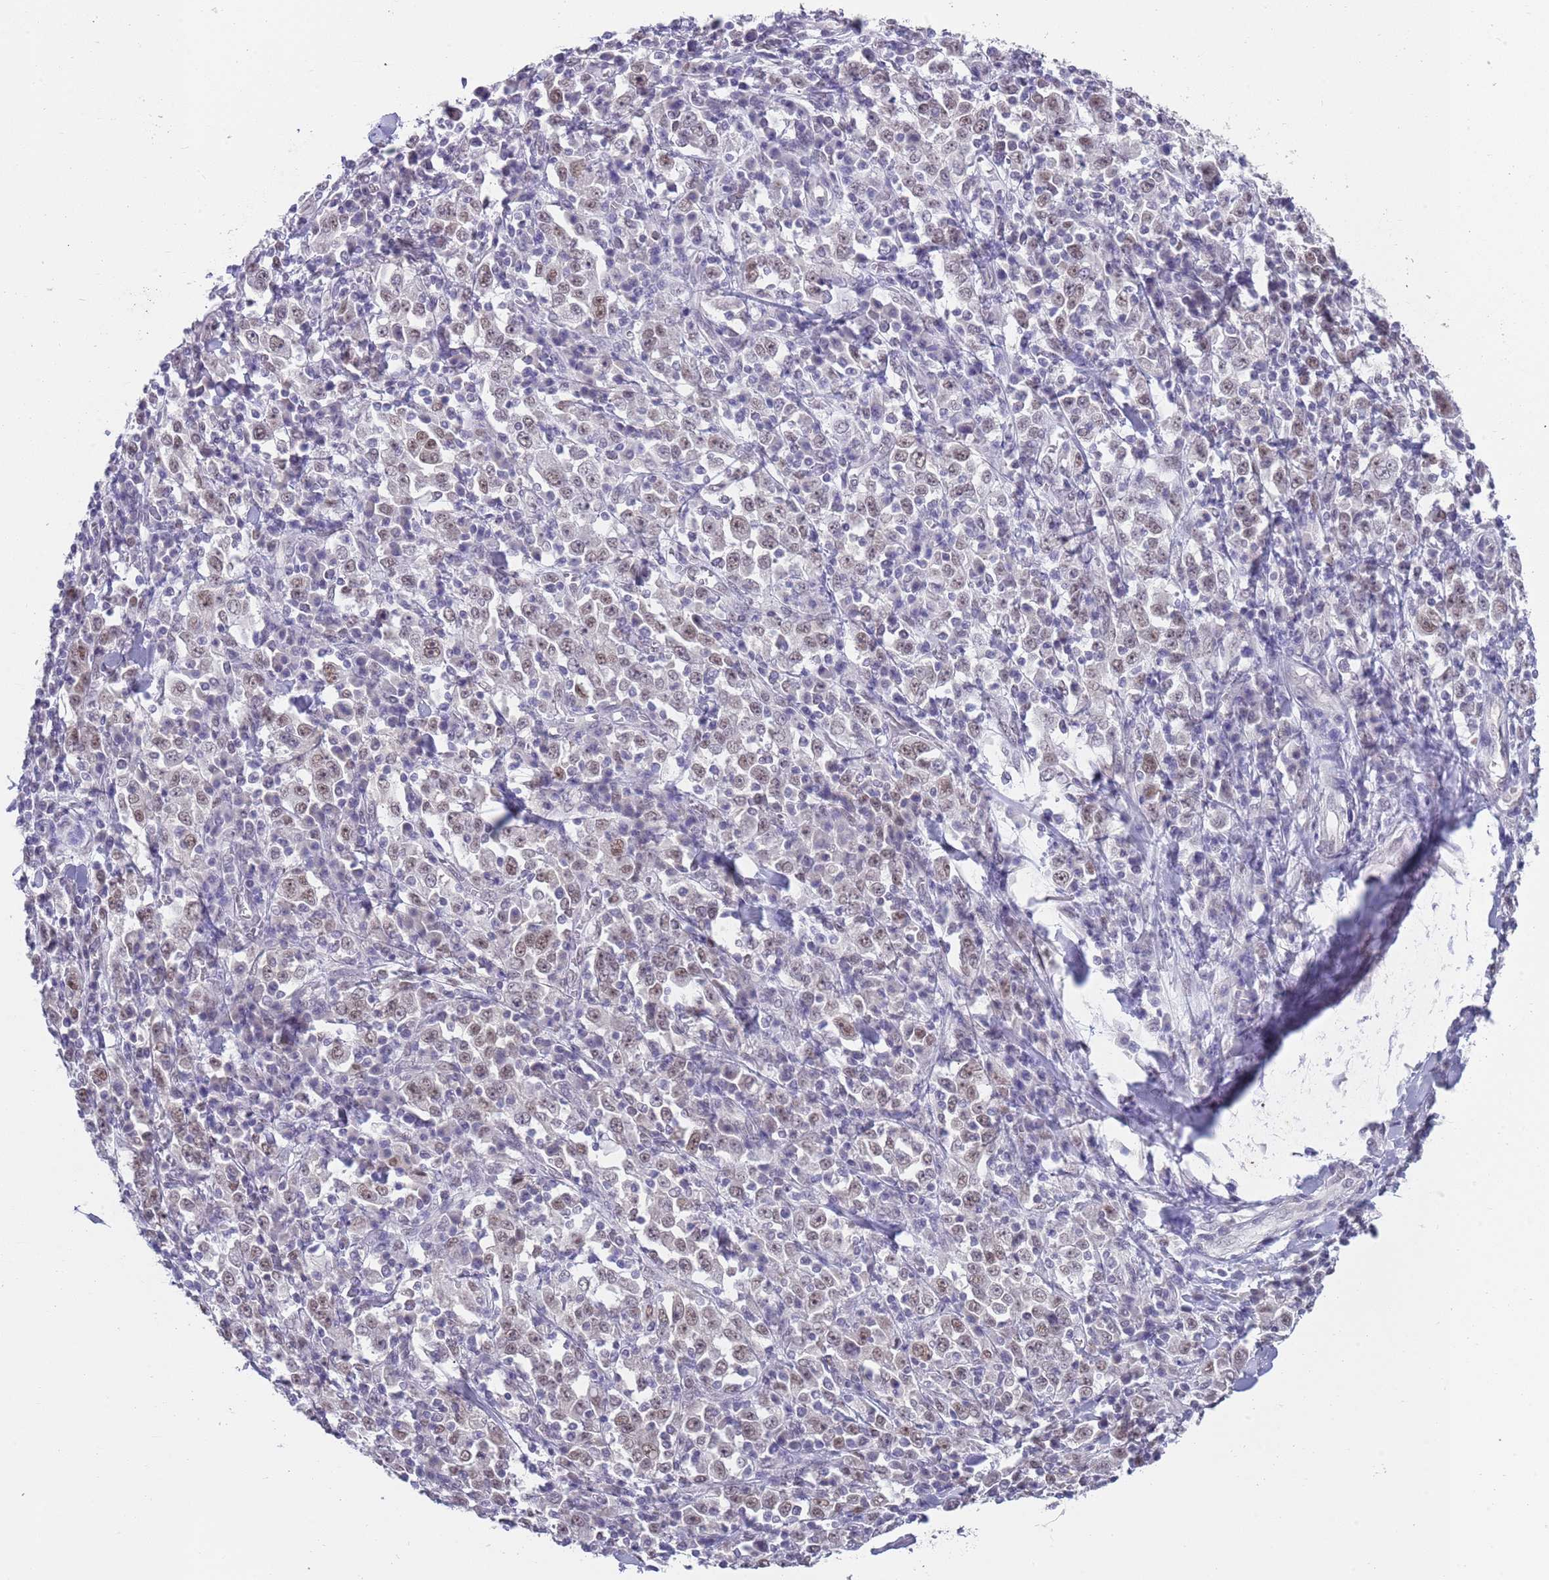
{"staining": {"intensity": "weak", "quantity": ">75%", "location": "nuclear"}, "tissue": "stomach cancer", "cell_type": "Tumor cells", "image_type": "cancer", "snomed": [{"axis": "morphology", "description": "Normal tissue, NOS"}, {"axis": "morphology", "description": "Adenocarcinoma, NOS"}, {"axis": "topography", "description": "Stomach, upper"}, {"axis": "topography", "description": "Stomach"}], "caption": "IHC histopathology image of neoplastic tissue: human stomach cancer stained using immunohistochemistry shows low levels of weak protein expression localized specifically in the nuclear of tumor cells, appearing as a nuclear brown color.", "gene": "SEPHS2", "patient": {"sex": "male", "age": 59}}